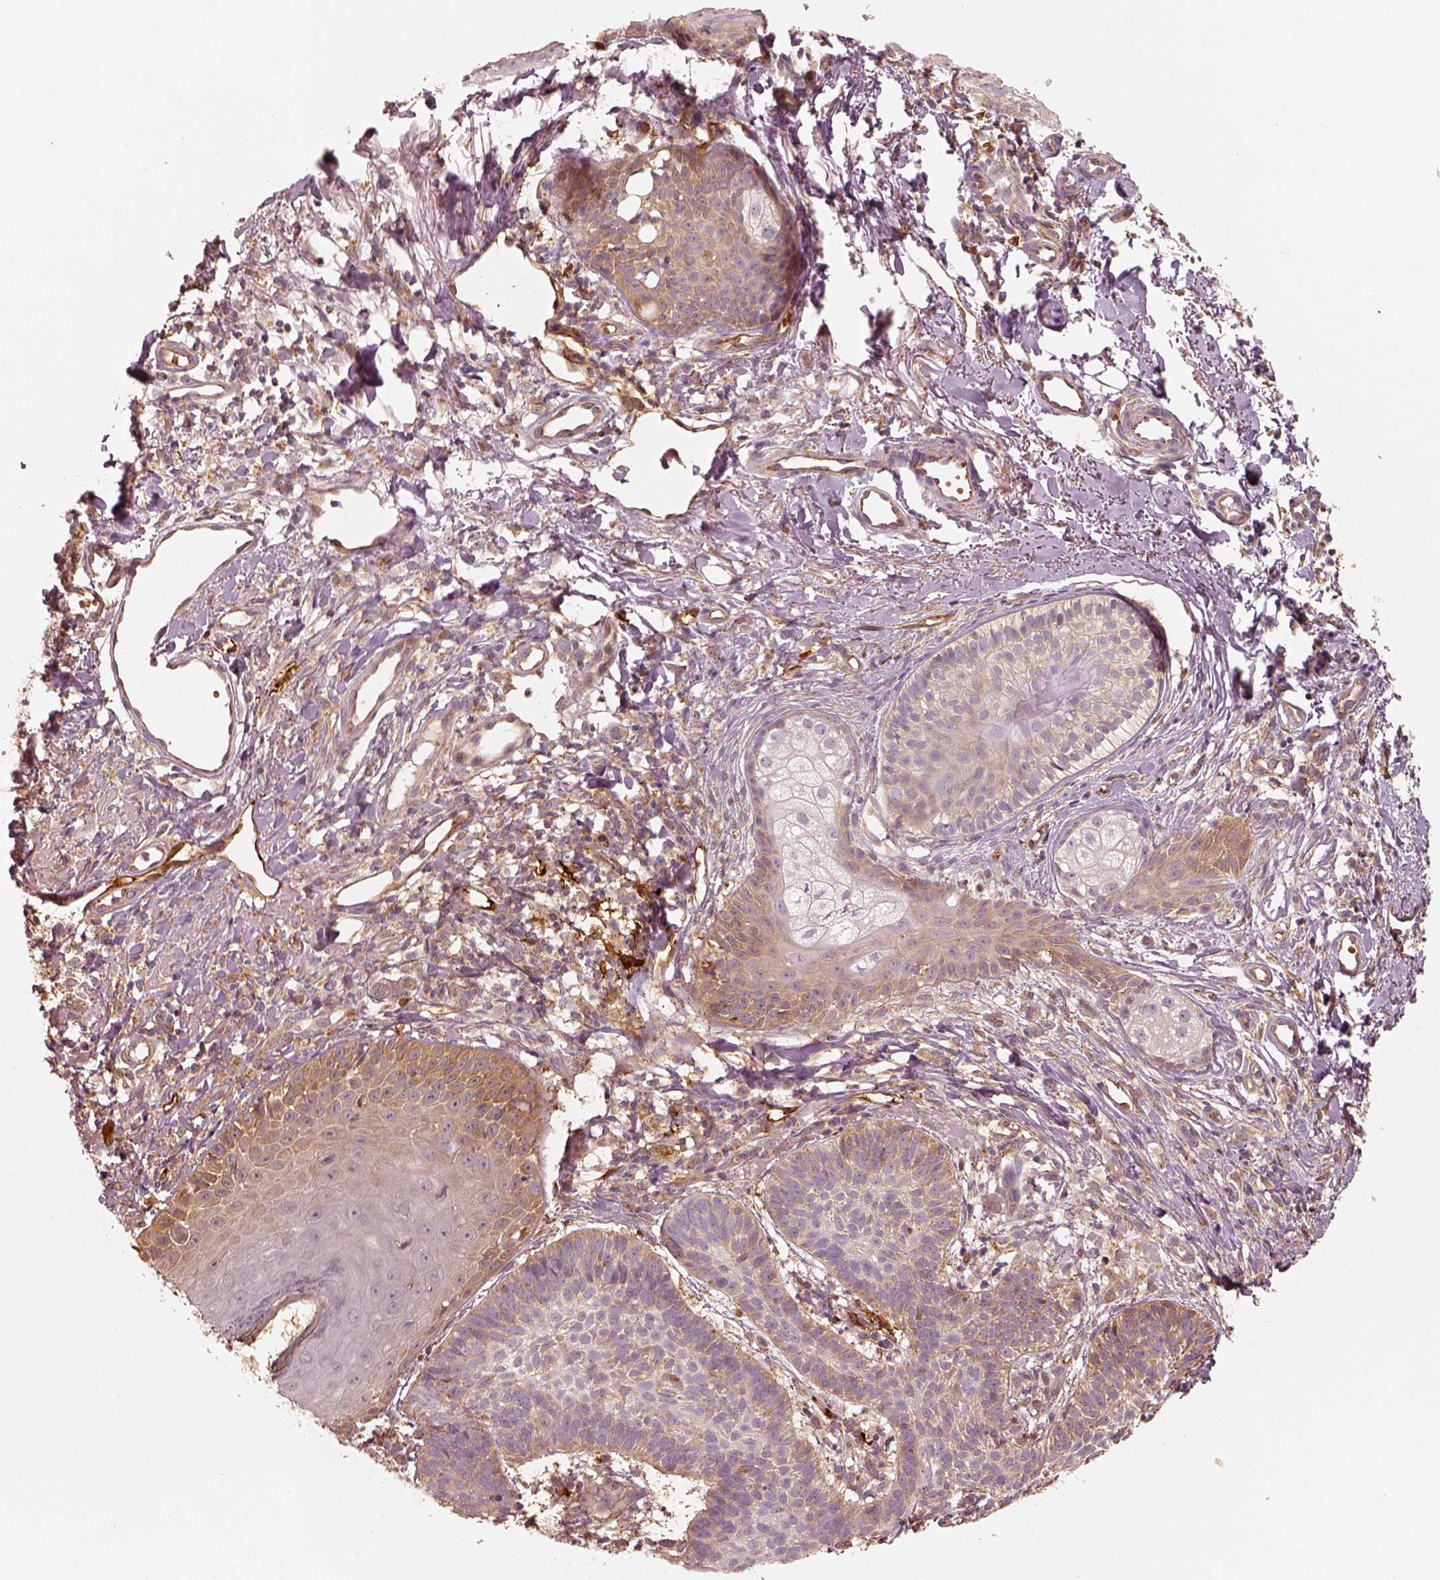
{"staining": {"intensity": "weak", "quantity": "25%-75%", "location": "cytoplasmic/membranous"}, "tissue": "skin cancer", "cell_type": "Tumor cells", "image_type": "cancer", "snomed": [{"axis": "morphology", "description": "Basal cell carcinoma"}, {"axis": "topography", "description": "Skin"}], "caption": "Immunohistochemistry (IHC) photomicrograph of human skin cancer (basal cell carcinoma) stained for a protein (brown), which exhibits low levels of weak cytoplasmic/membranous staining in about 25%-75% of tumor cells.", "gene": "FSCN1", "patient": {"sex": "male", "age": 72}}